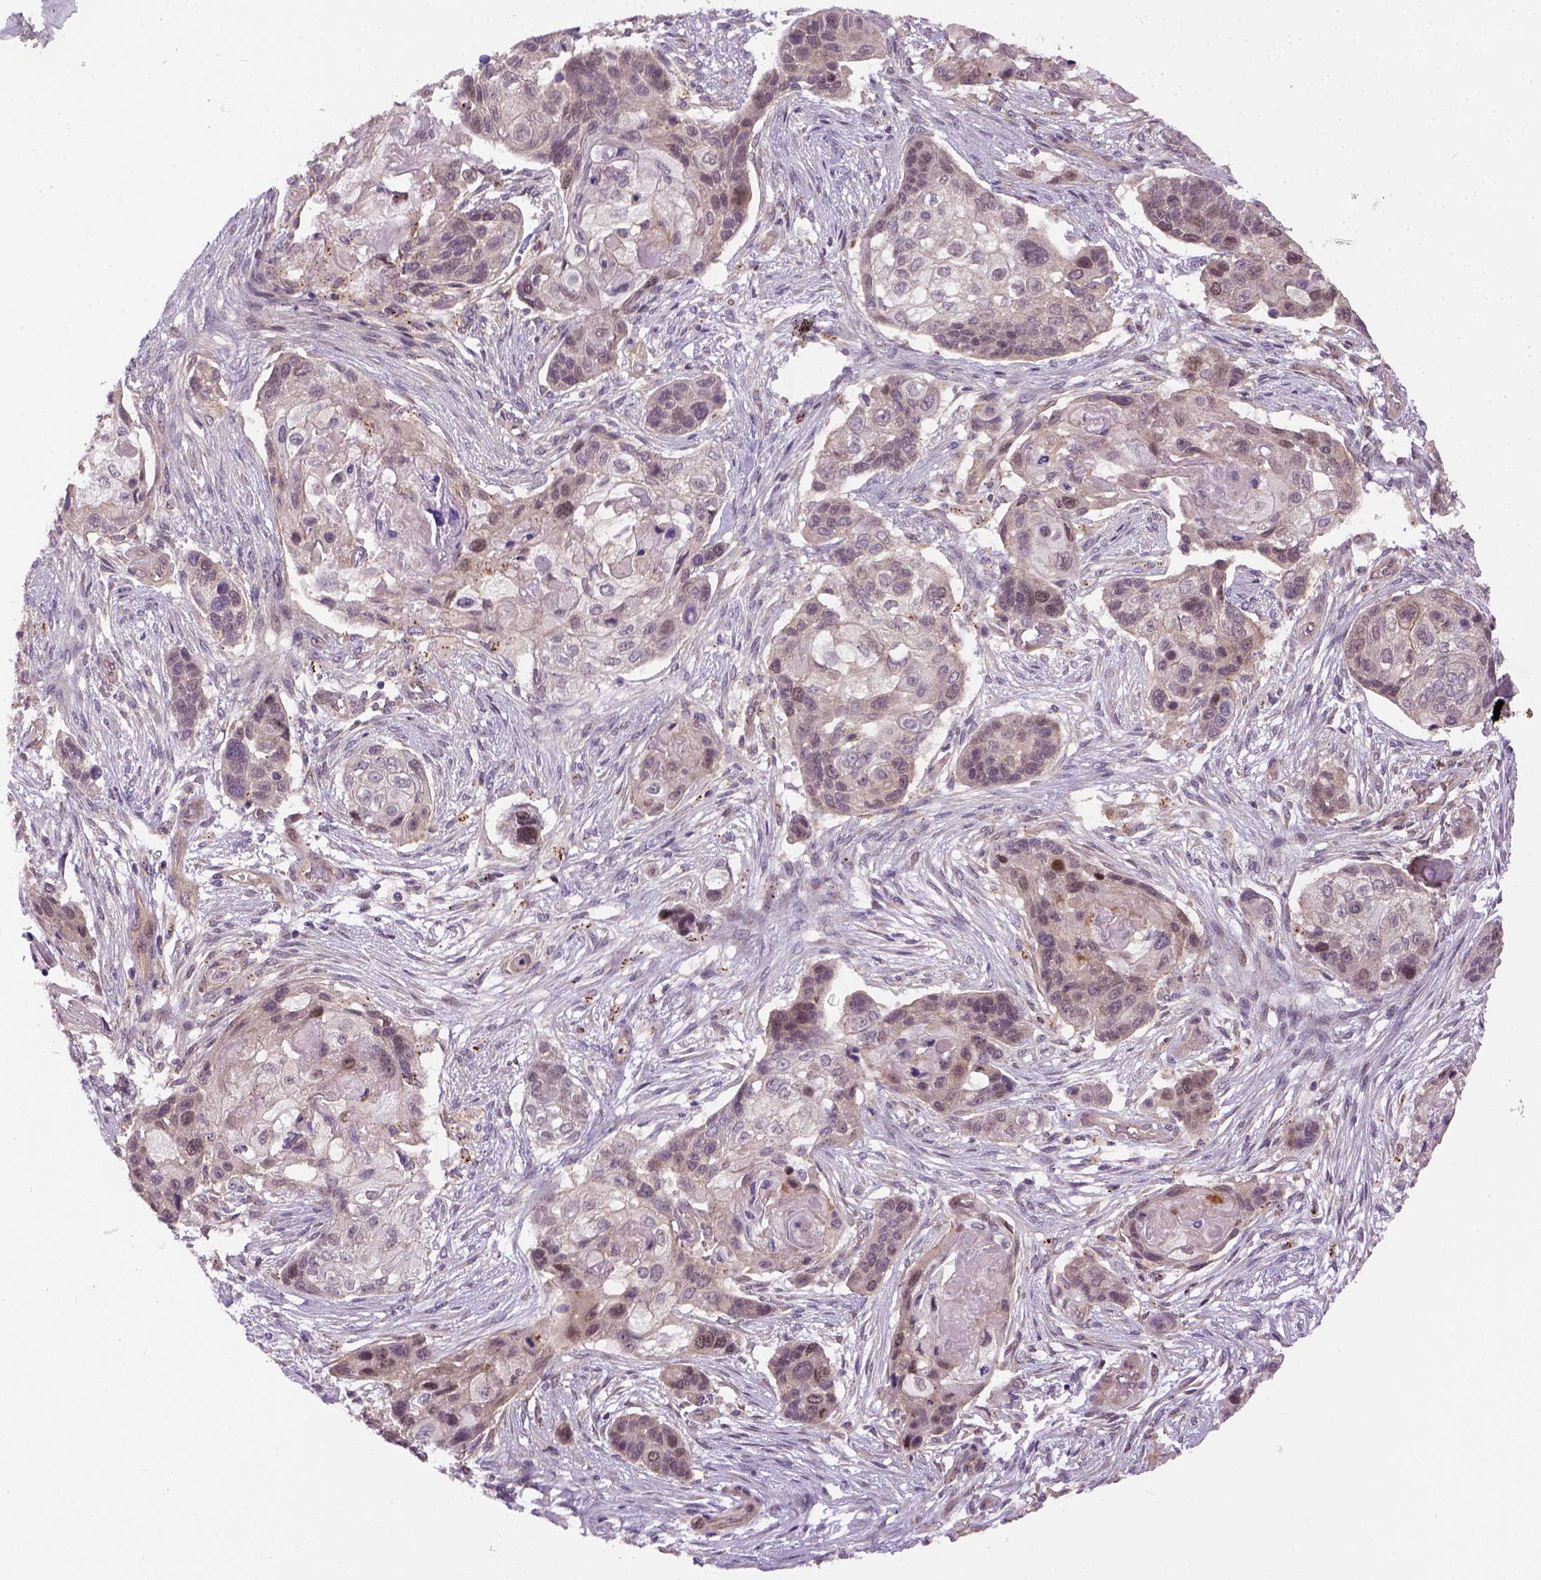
{"staining": {"intensity": "weak", "quantity": "25%-75%", "location": "cytoplasmic/membranous,nuclear"}, "tissue": "lung cancer", "cell_type": "Tumor cells", "image_type": "cancer", "snomed": [{"axis": "morphology", "description": "Squamous cell carcinoma, NOS"}, {"axis": "topography", "description": "Lung"}], "caption": "Protein staining of squamous cell carcinoma (lung) tissue shows weak cytoplasmic/membranous and nuclear expression in about 25%-75% of tumor cells. (Brightfield microscopy of DAB IHC at high magnification).", "gene": "KAZN", "patient": {"sex": "male", "age": 69}}